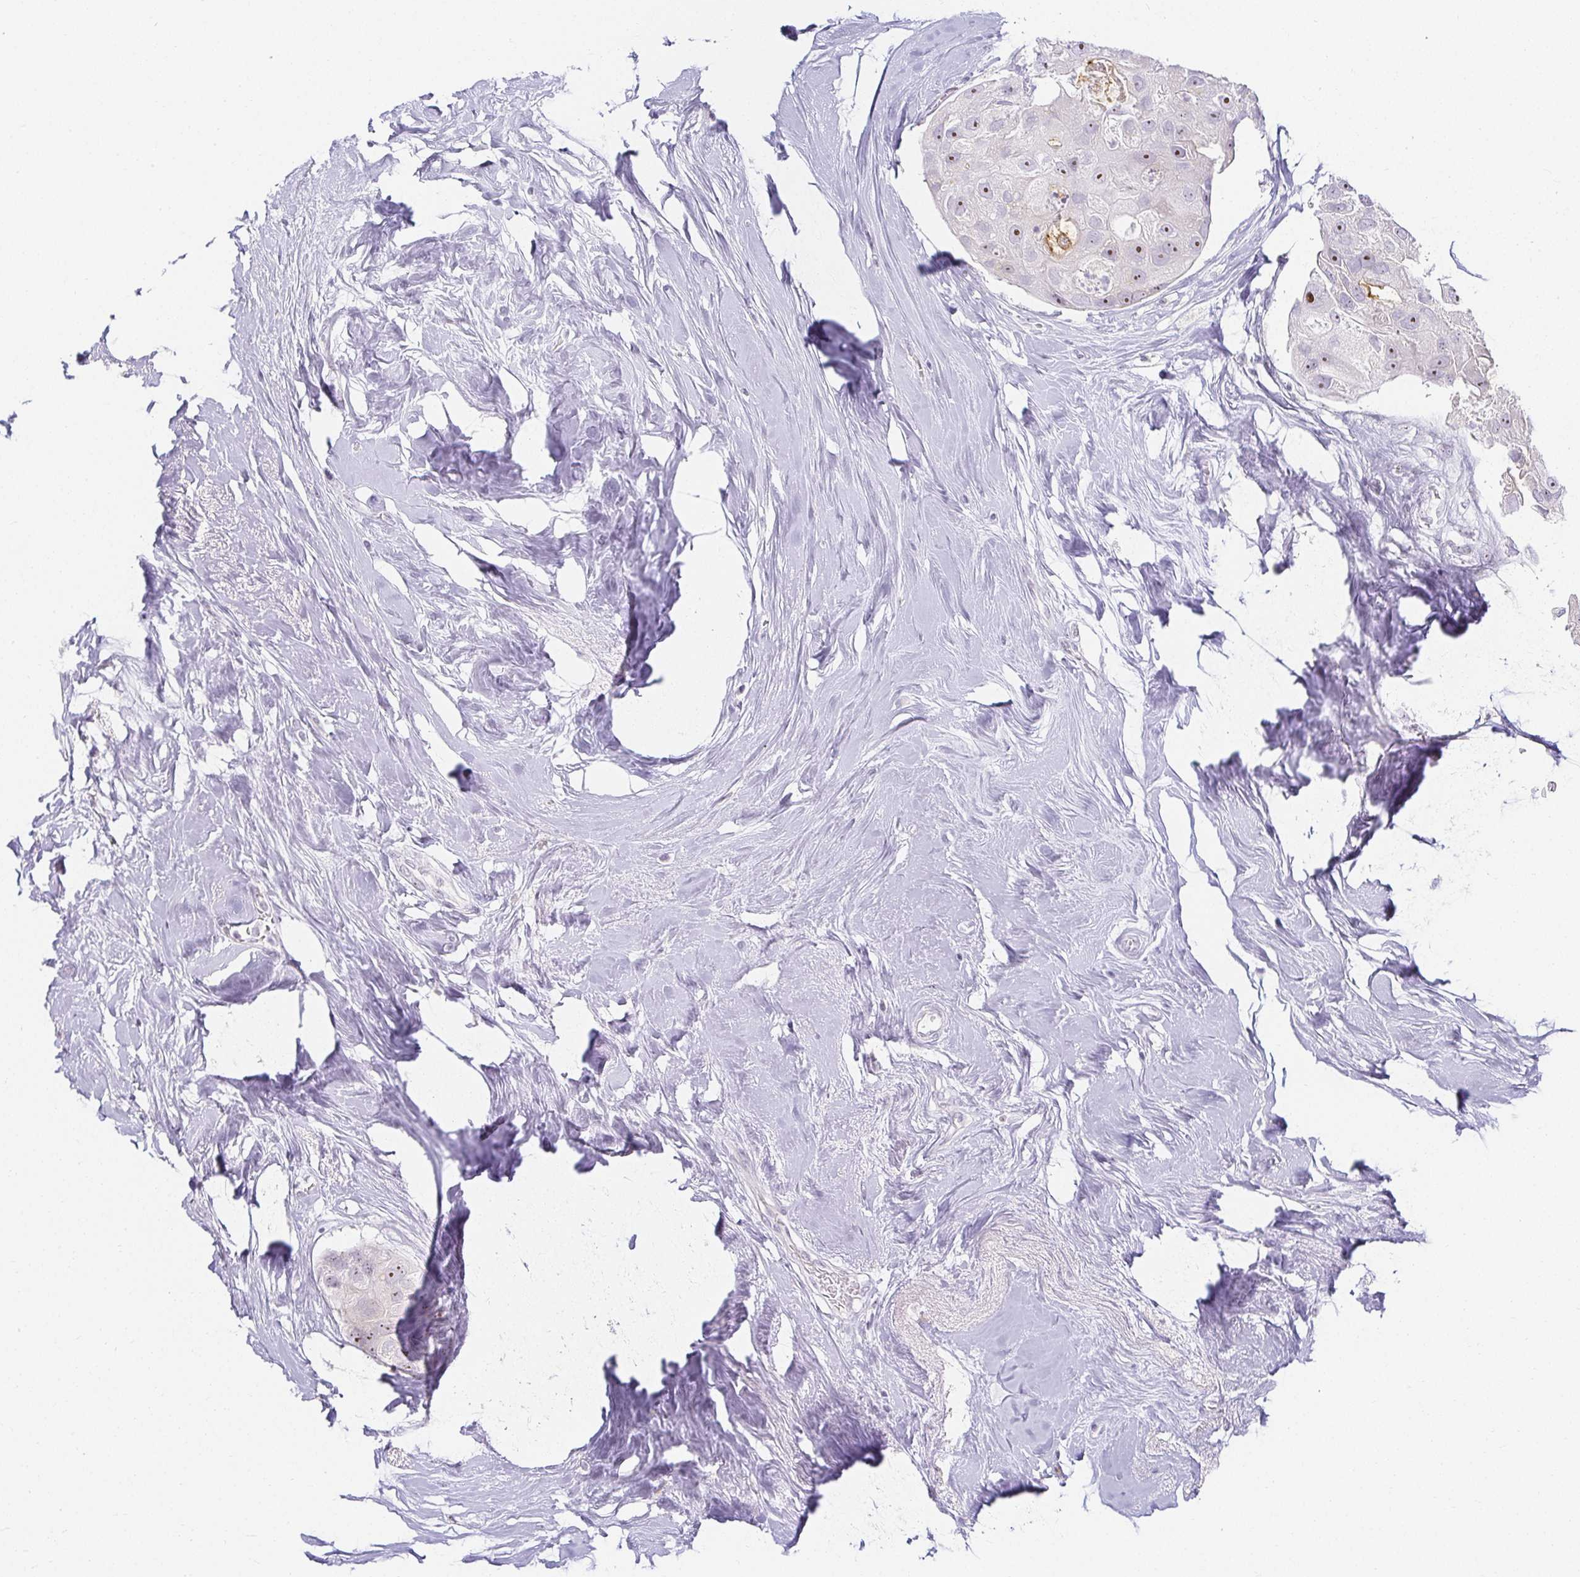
{"staining": {"intensity": "strong", "quantity": ">75%", "location": "nuclear"}, "tissue": "breast cancer", "cell_type": "Tumor cells", "image_type": "cancer", "snomed": [{"axis": "morphology", "description": "Duct carcinoma"}, {"axis": "topography", "description": "Breast"}], "caption": "A photomicrograph of breast cancer (intraductal carcinoma) stained for a protein exhibits strong nuclear brown staining in tumor cells.", "gene": "ACAN", "patient": {"sex": "female", "age": 43}}